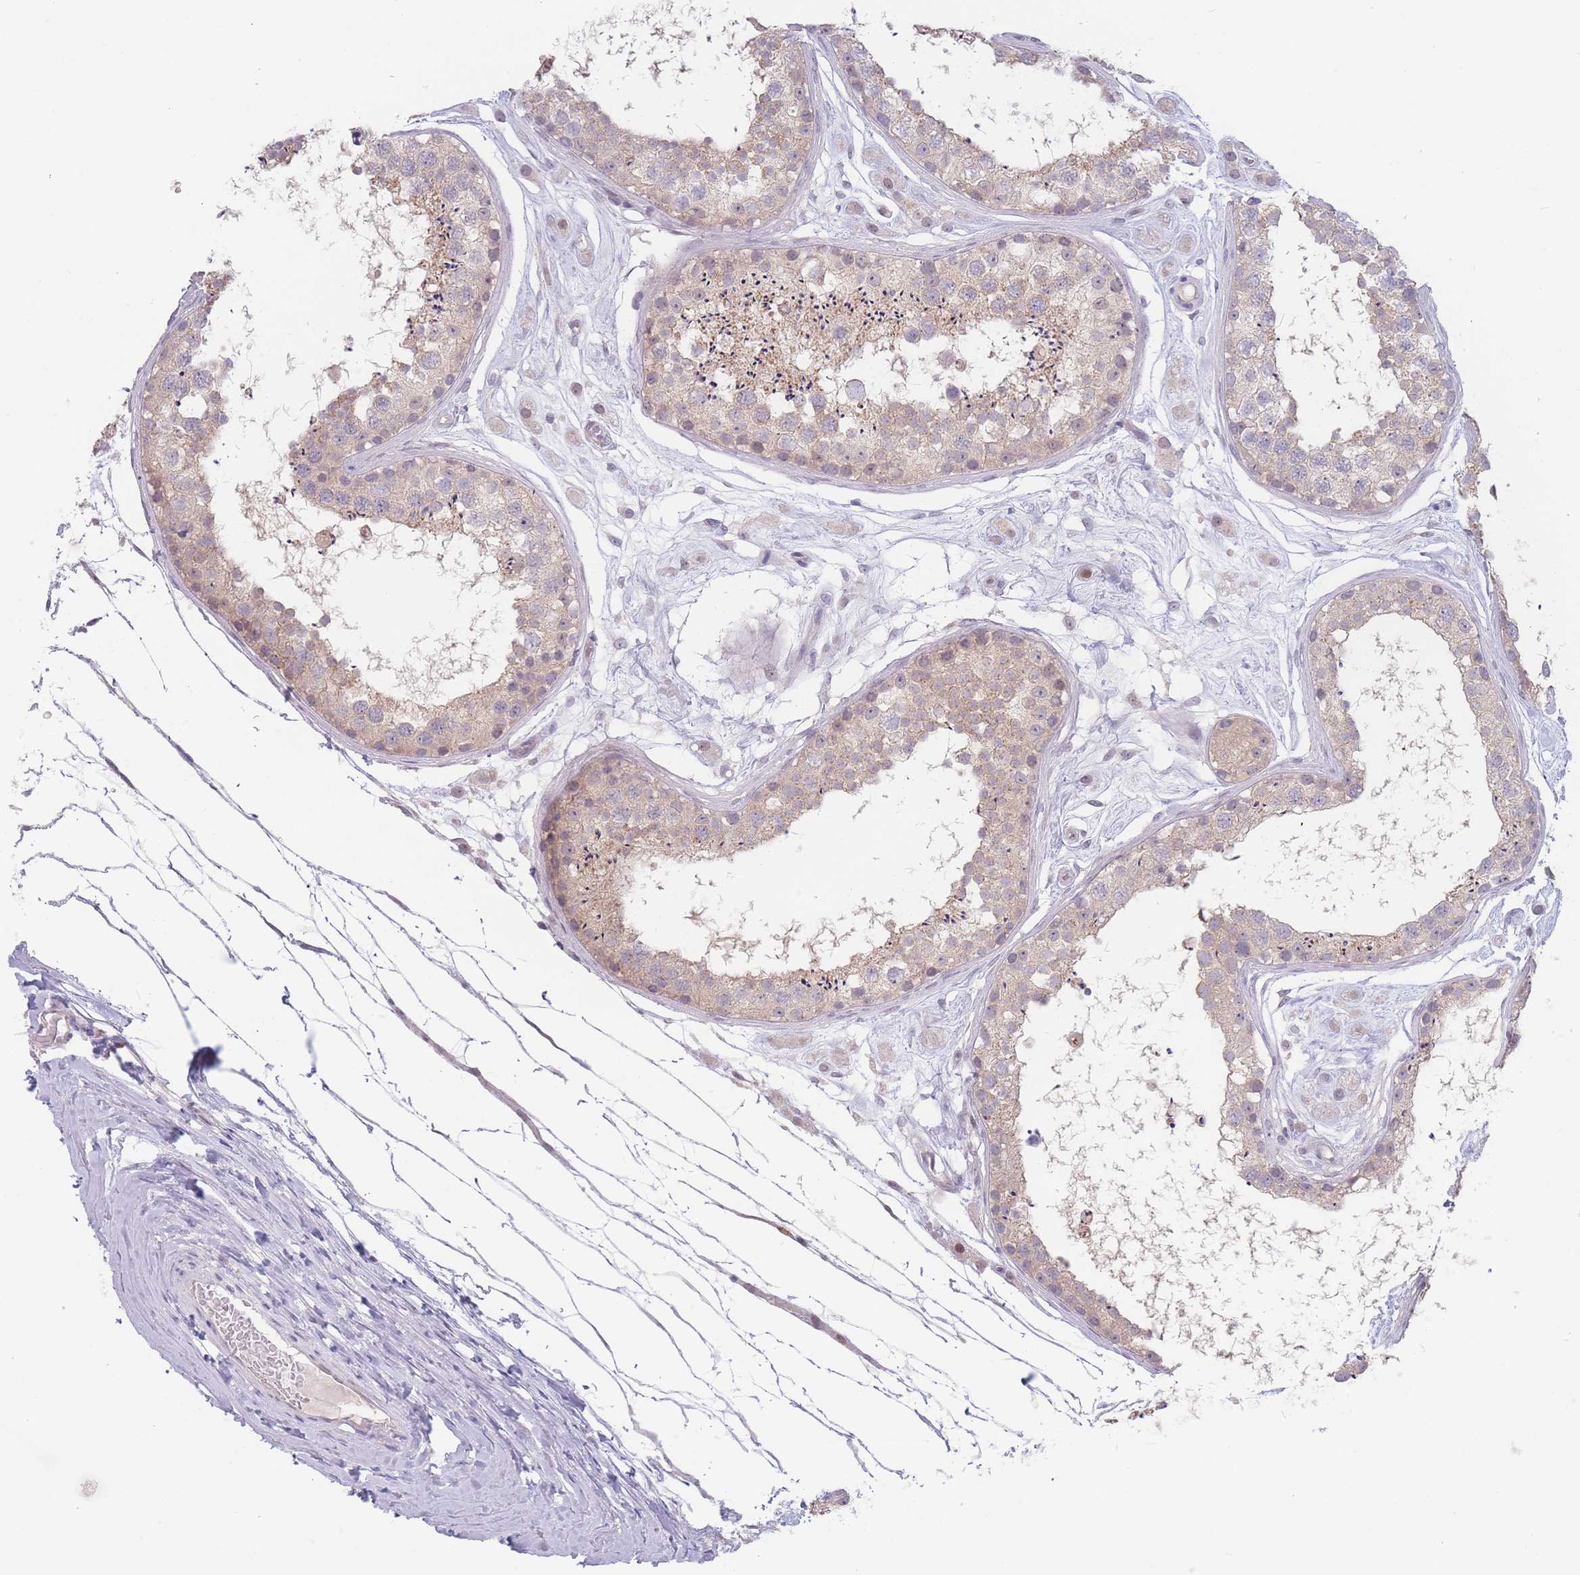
{"staining": {"intensity": "weak", "quantity": "25%-75%", "location": "cytoplasmic/membranous"}, "tissue": "testis", "cell_type": "Cells in seminiferous ducts", "image_type": "normal", "snomed": [{"axis": "morphology", "description": "Normal tissue, NOS"}, {"axis": "topography", "description": "Testis"}], "caption": "A low amount of weak cytoplasmic/membranous expression is present in about 25%-75% of cells in seminiferous ducts in normal testis. (DAB (3,3'-diaminobenzidine) = brown stain, brightfield microscopy at high magnification).", "gene": "FAM227B", "patient": {"sex": "male", "age": 25}}